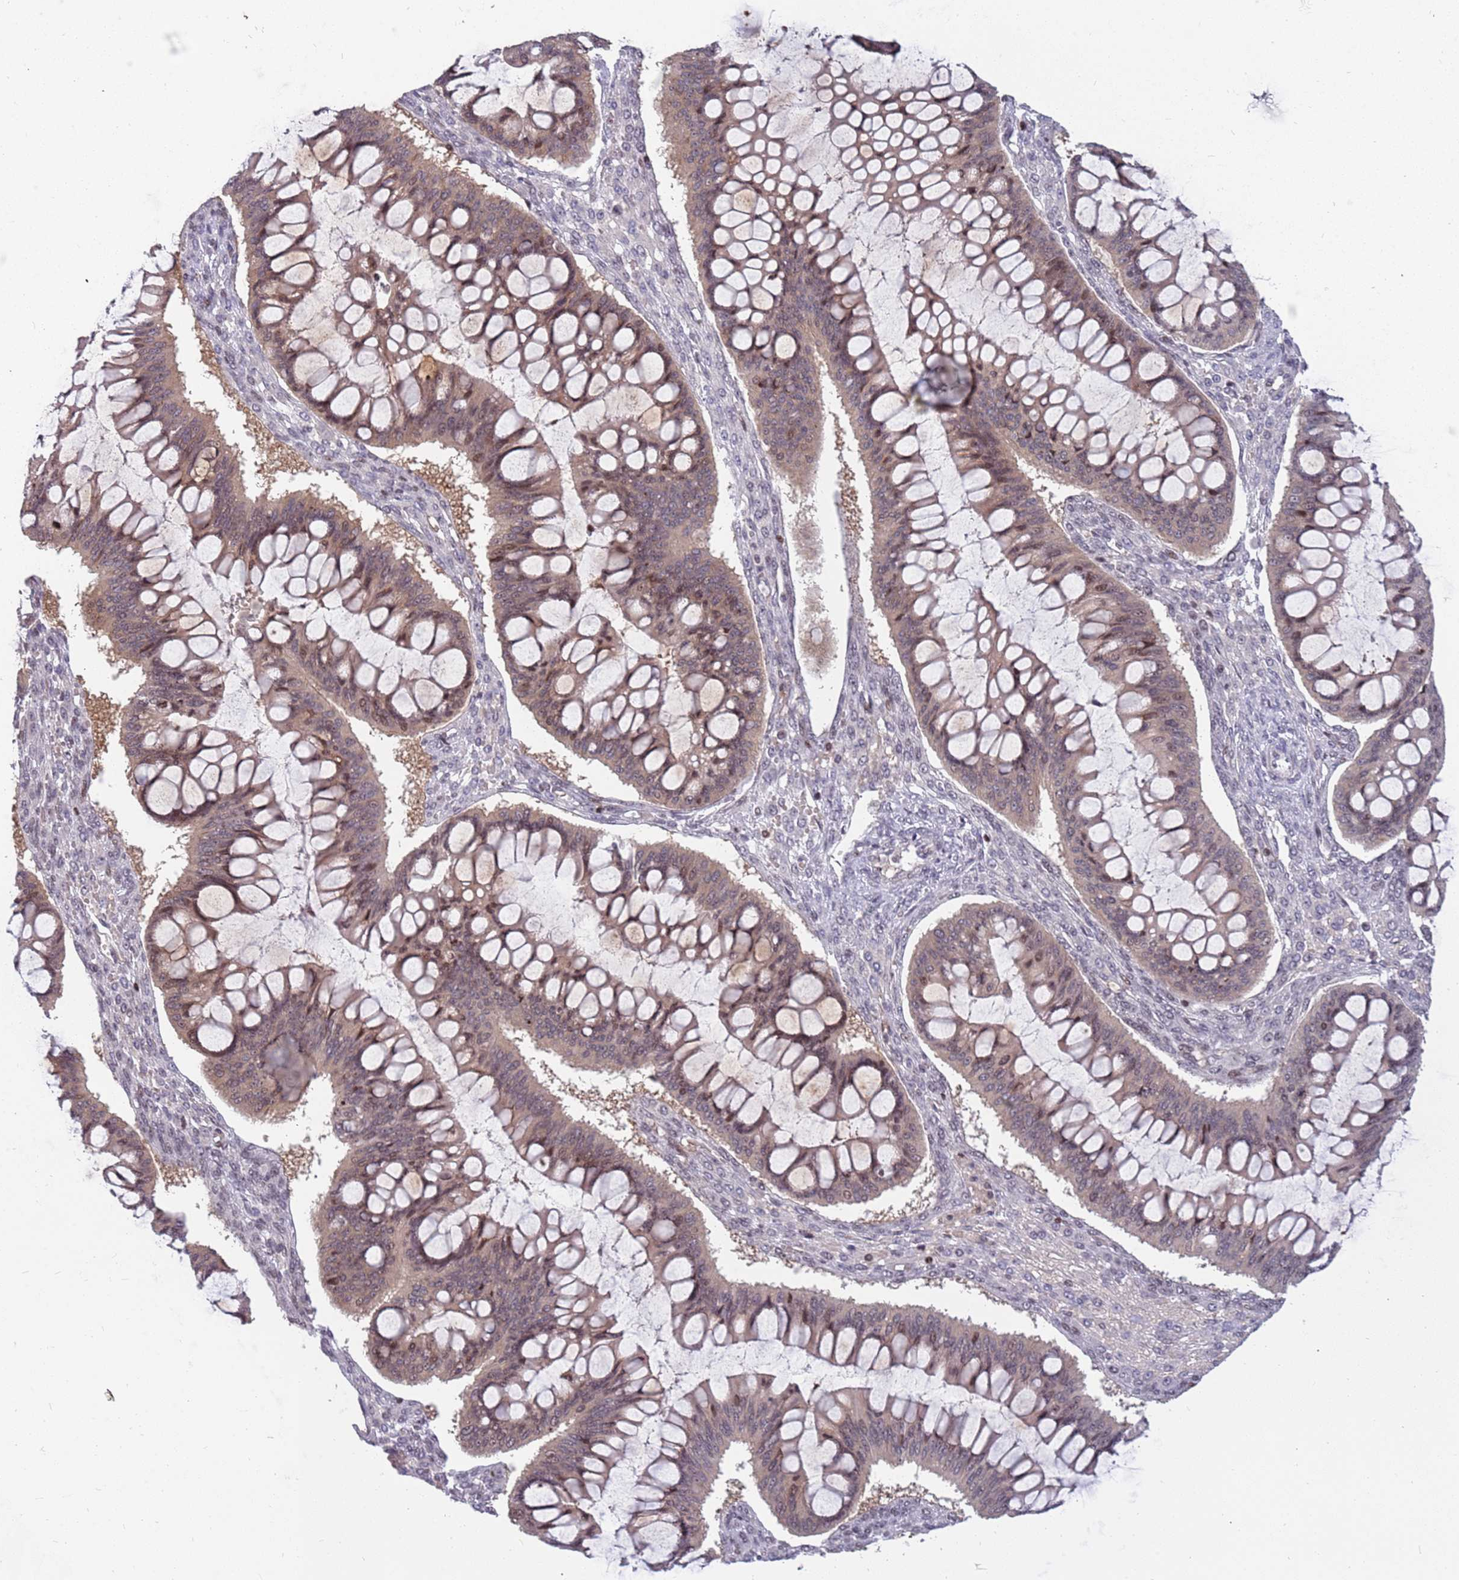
{"staining": {"intensity": "weak", "quantity": ">75%", "location": "cytoplasmic/membranous"}, "tissue": "ovarian cancer", "cell_type": "Tumor cells", "image_type": "cancer", "snomed": [{"axis": "morphology", "description": "Cystadenocarcinoma, mucinous, NOS"}, {"axis": "topography", "description": "Ovary"}], "caption": "Protein expression analysis of ovarian mucinous cystadenocarcinoma displays weak cytoplasmic/membranous staining in about >75% of tumor cells. (DAB (3,3'-diaminobenzidine) = brown stain, brightfield microscopy at high magnification).", "gene": "ARHGEF5", "patient": {"sex": "female", "age": 73}}